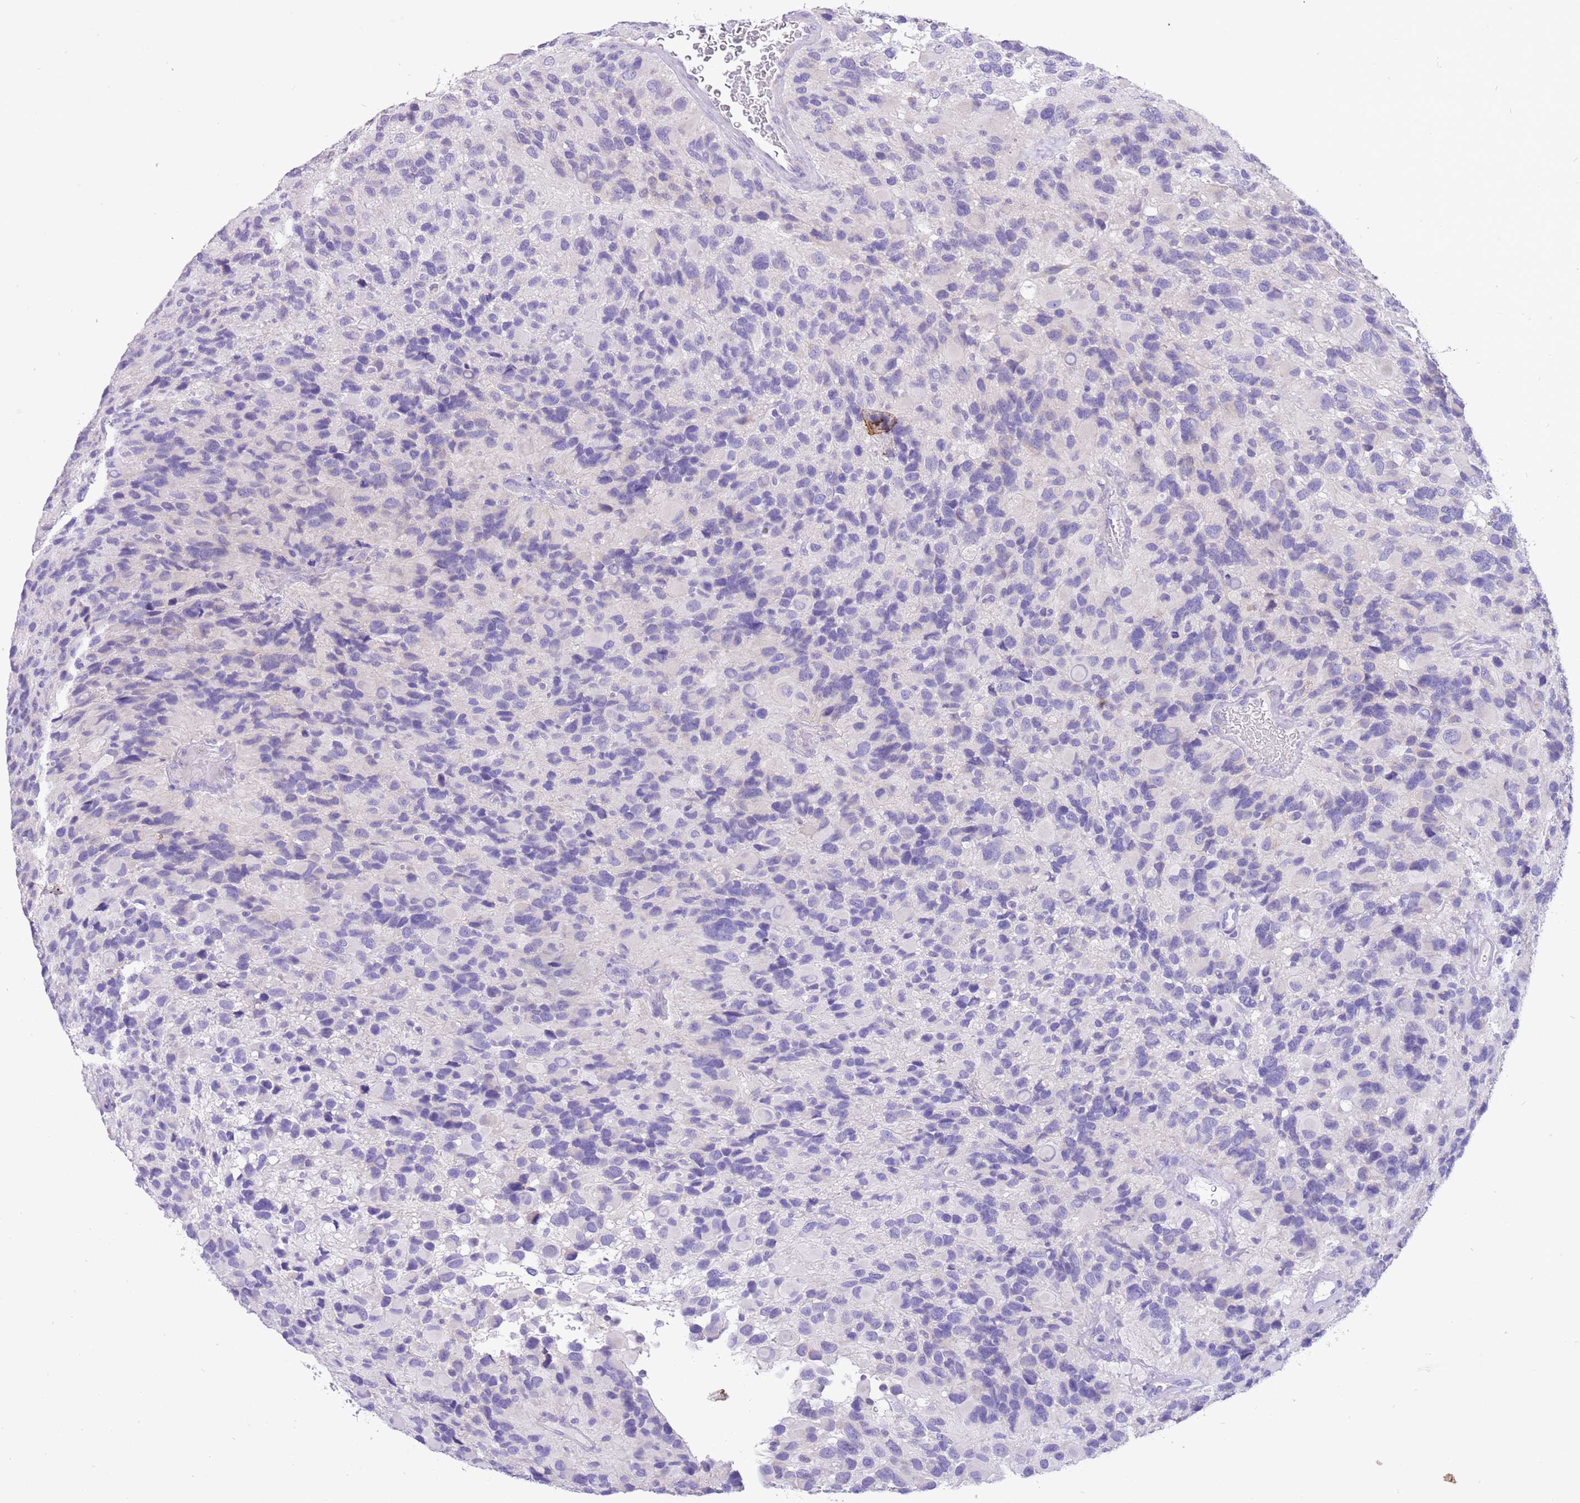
{"staining": {"intensity": "negative", "quantity": "none", "location": "none"}, "tissue": "glioma", "cell_type": "Tumor cells", "image_type": "cancer", "snomed": [{"axis": "morphology", "description": "Glioma, malignant, High grade"}, {"axis": "topography", "description": "Brain"}], "caption": "There is no significant staining in tumor cells of malignant glioma (high-grade).", "gene": "R3HDM4", "patient": {"sex": "male", "age": 77}}